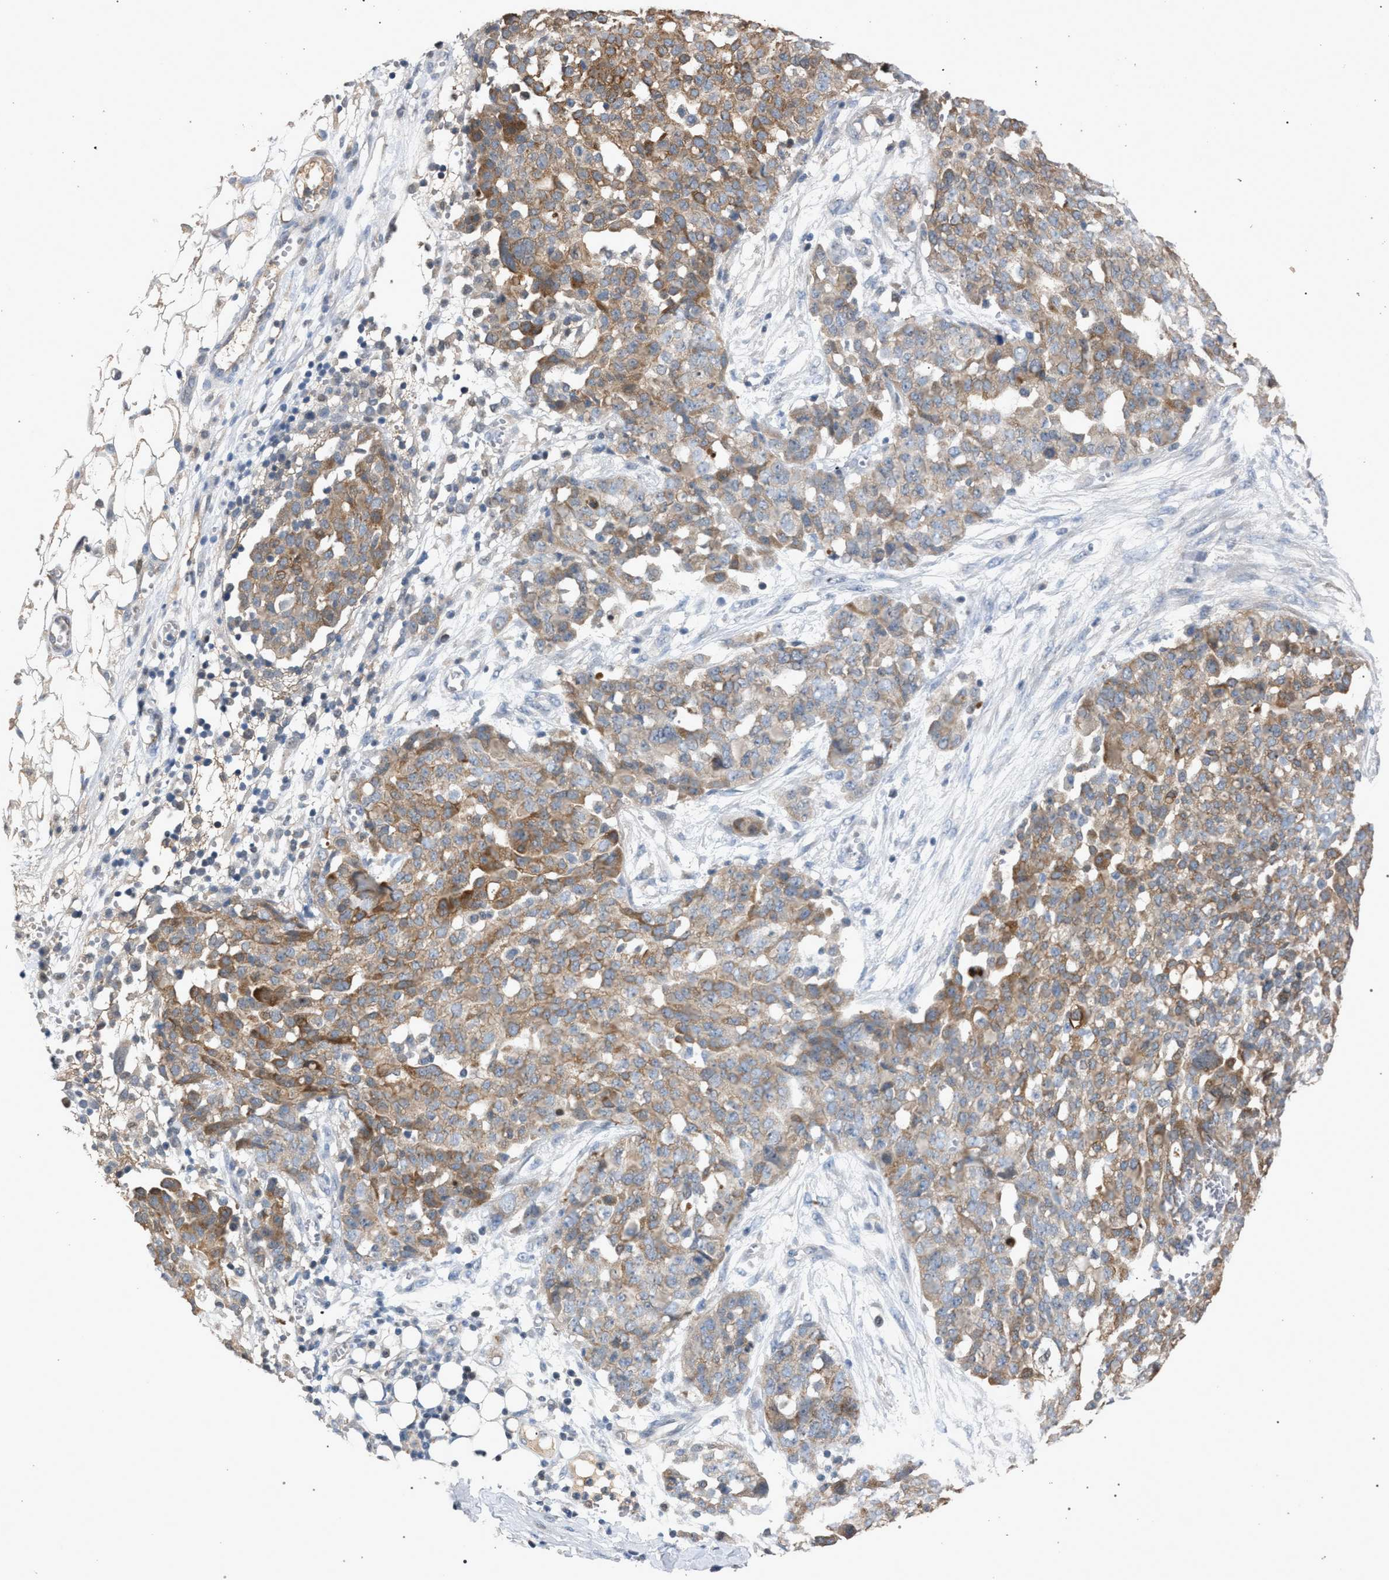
{"staining": {"intensity": "moderate", "quantity": ">75%", "location": "cytoplasmic/membranous"}, "tissue": "ovarian cancer", "cell_type": "Tumor cells", "image_type": "cancer", "snomed": [{"axis": "morphology", "description": "Cystadenocarcinoma, serous, NOS"}, {"axis": "topography", "description": "Soft tissue"}, {"axis": "topography", "description": "Ovary"}], "caption": "Ovarian cancer (serous cystadenocarcinoma) stained for a protein (brown) exhibits moderate cytoplasmic/membranous positive expression in approximately >75% of tumor cells.", "gene": "TECPR1", "patient": {"sex": "female", "age": 57}}